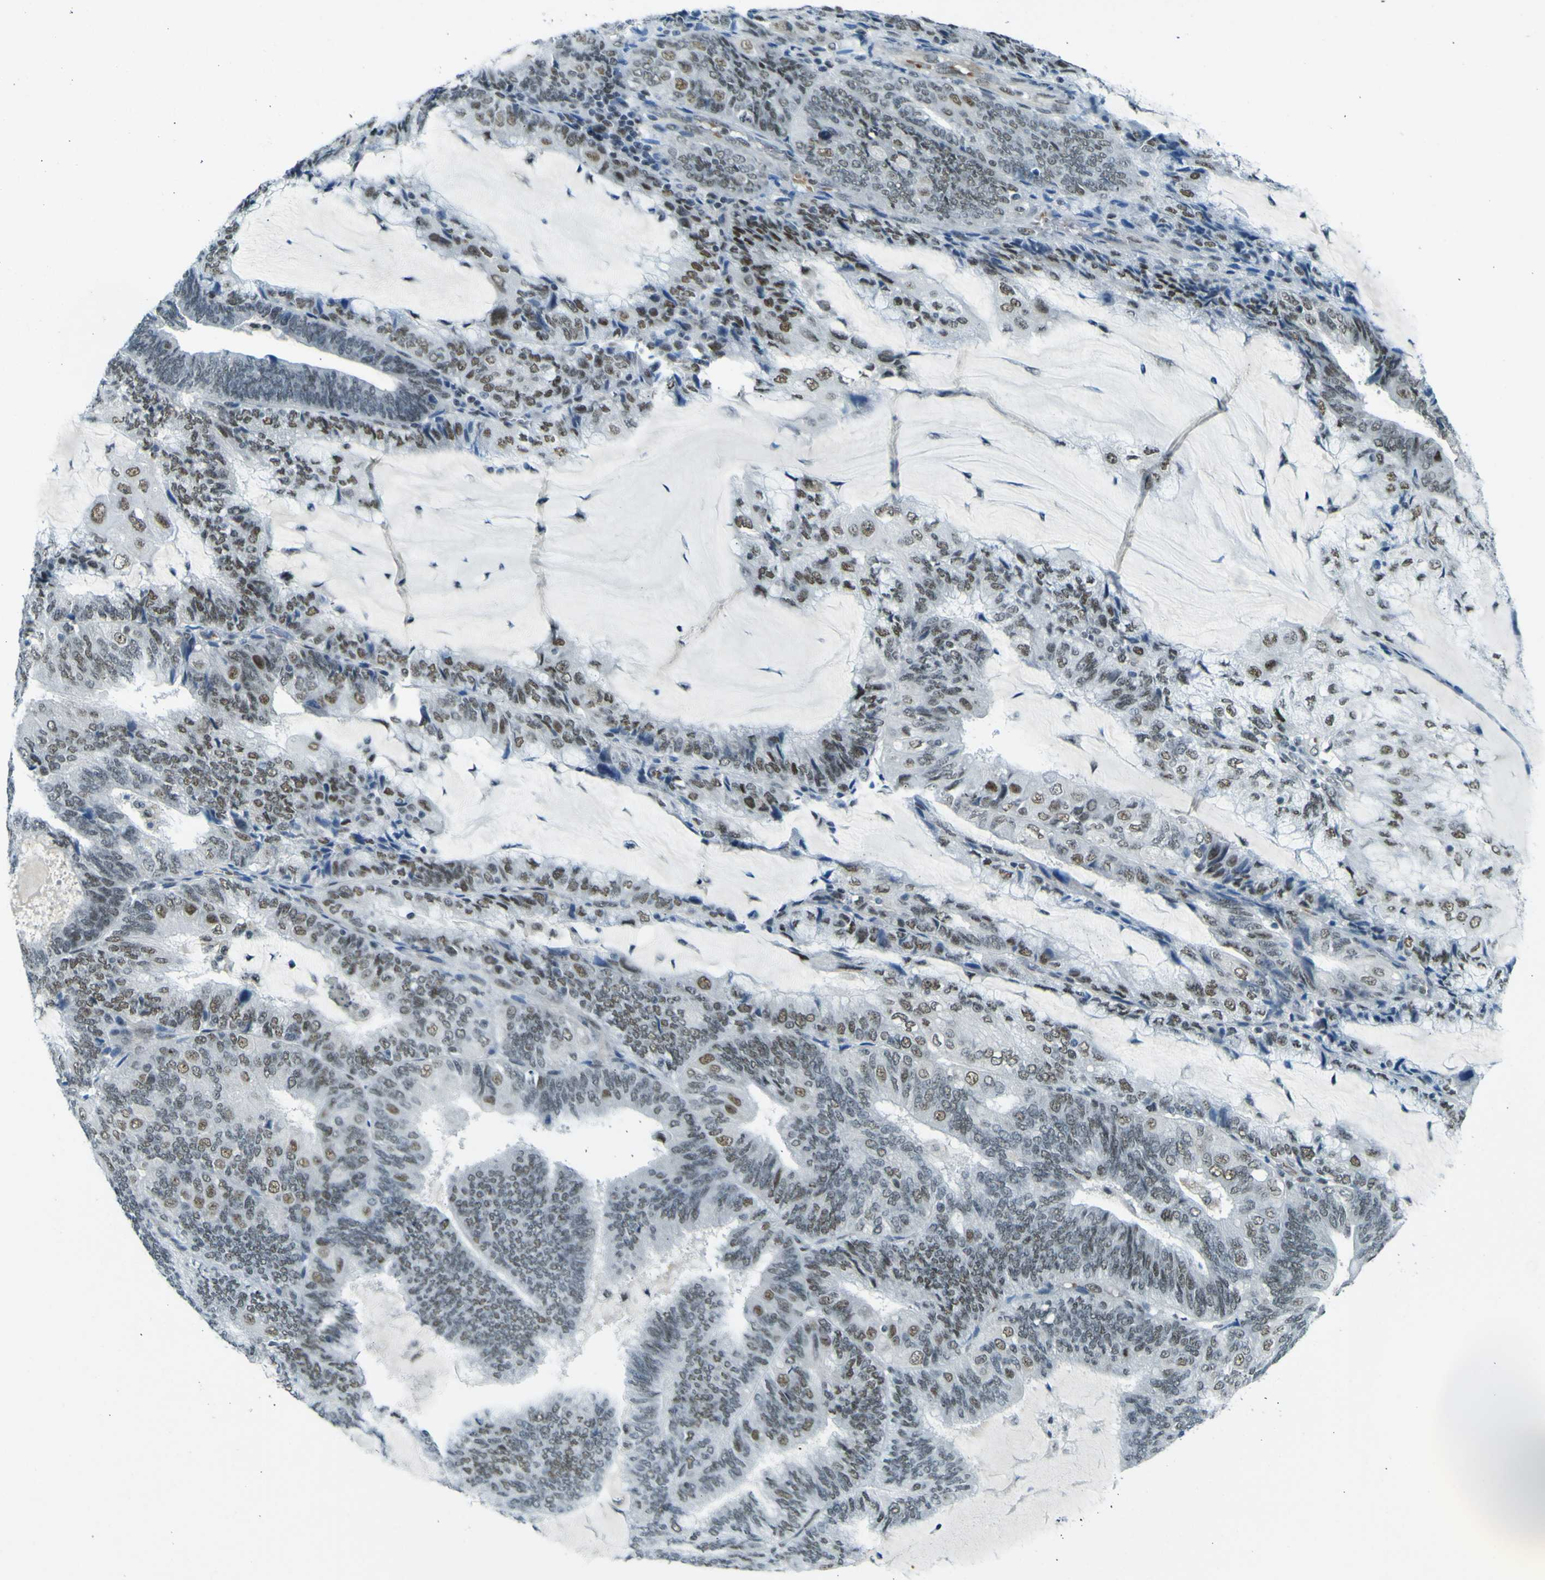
{"staining": {"intensity": "weak", "quantity": "25%-75%", "location": "nuclear"}, "tissue": "endometrial cancer", "cell_type": "Tumor cells", "image_type": "cancer", "snomed": [{"axis": "morphology", "description": "Adenocarcinoma, NOS"}, {"axis": "topography", "description": "Endometrium"}], "caption": "Endometrial adenocarcinoma tissue demonstrates weak nuclear expression in approximately 25%-75% of tumor cells, visualized by immunohistochemistry.", "gene": "CEBPG", "patient": {"sex": "female", "age": 81}}